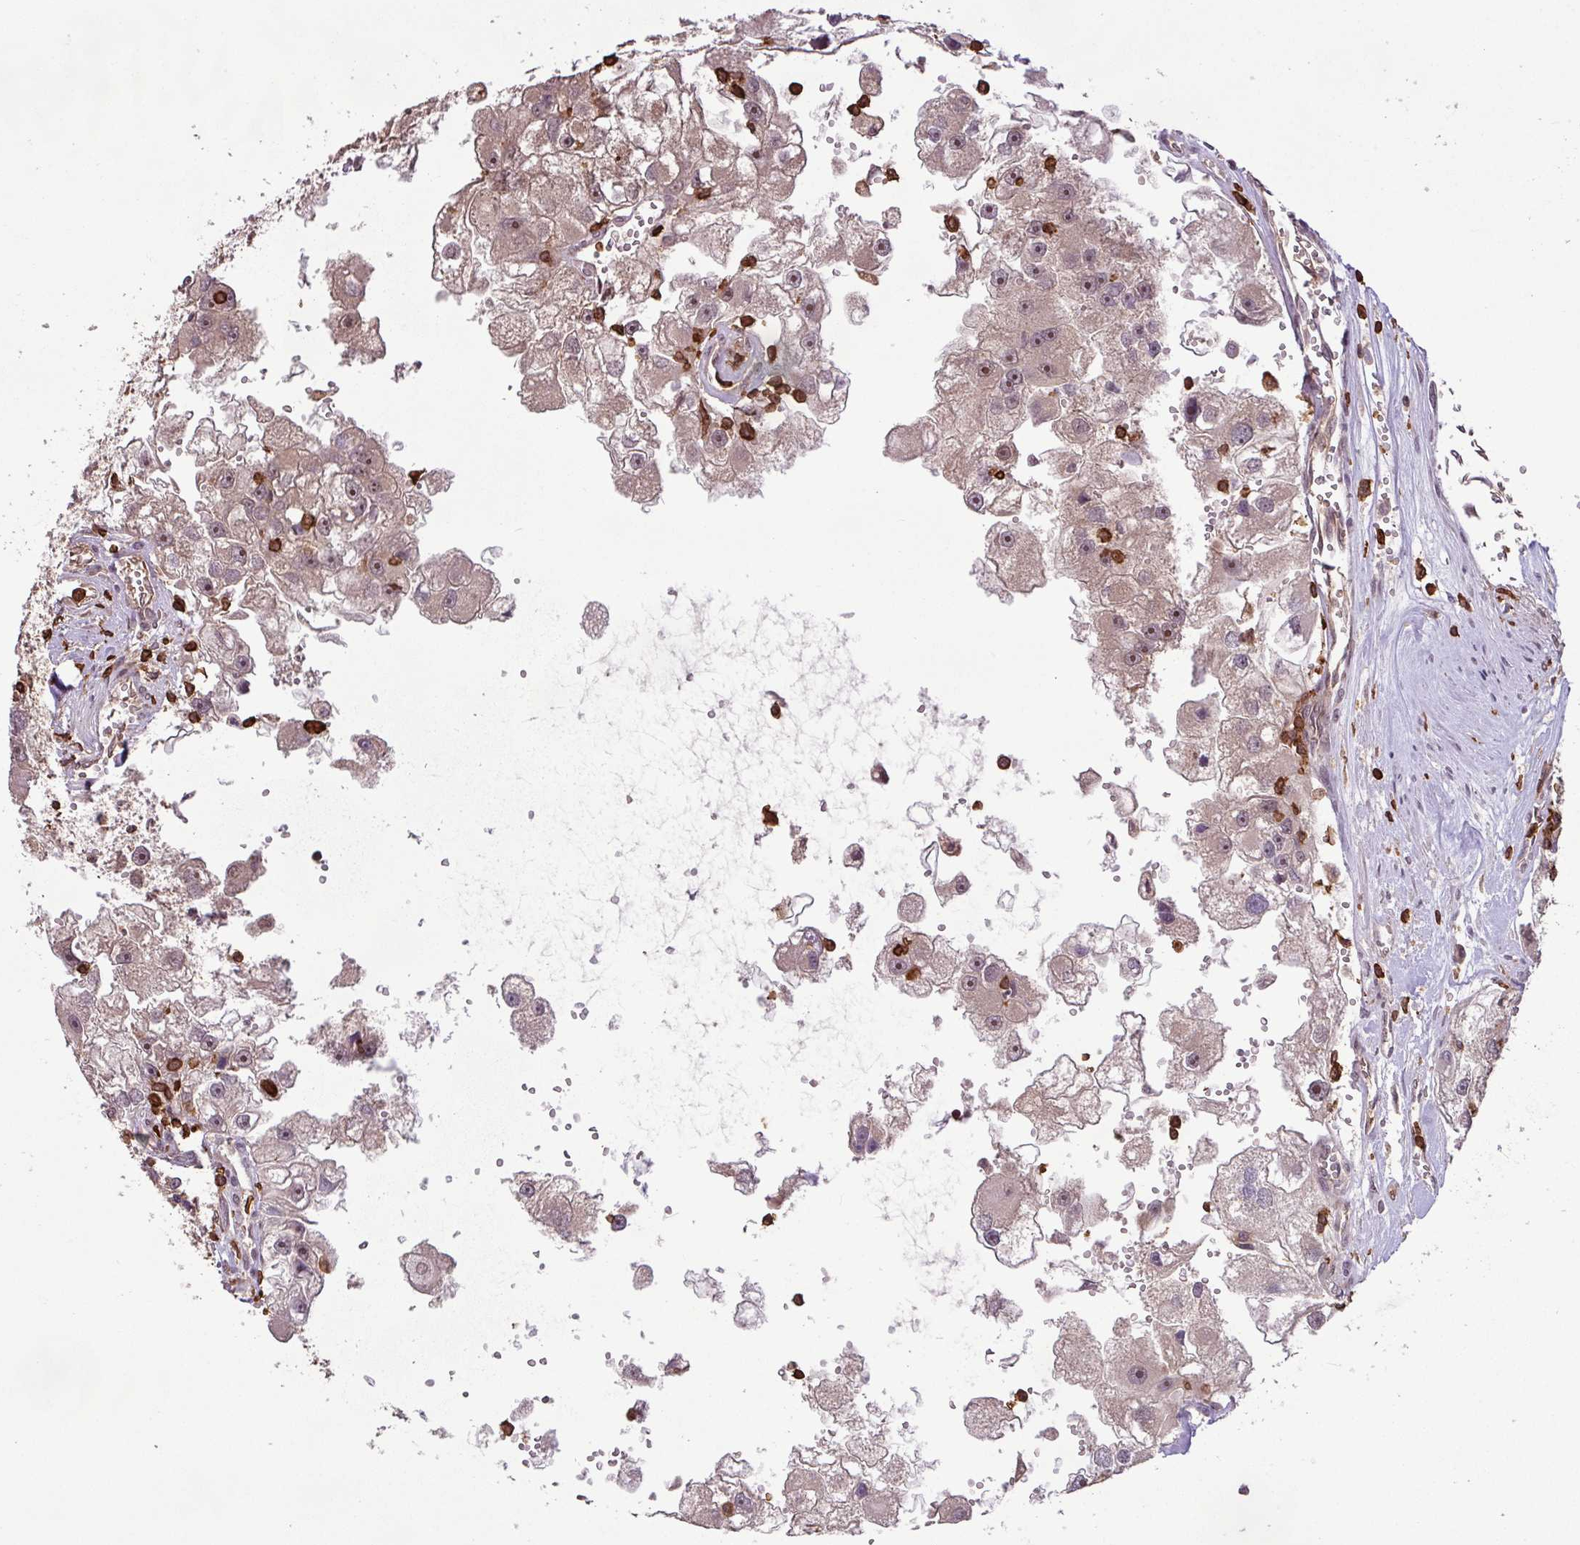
{"staining": {"intensity": "weak", "quantity": ">75%", "location": "cytoplasmic/membranous,nuclear"}, "tissue": "renal cancer", "cell_type": "Tumor cells", "image_type": "cancer", "snomed": [{"axis": "morphology", "description": "Adenocarcinoma, NOS"}, {"axis": "topography", "description": "Kidney"}], "caption": "Approximately >75% of tumor cells in adenocarcinoma (renal) exhibit weak cytoplasmic/membranous and nuclear protein staining as visualized by brown immunohistochemical staining.", "gene": "GON7", "patient": {"sex": "male", "age": 63}}